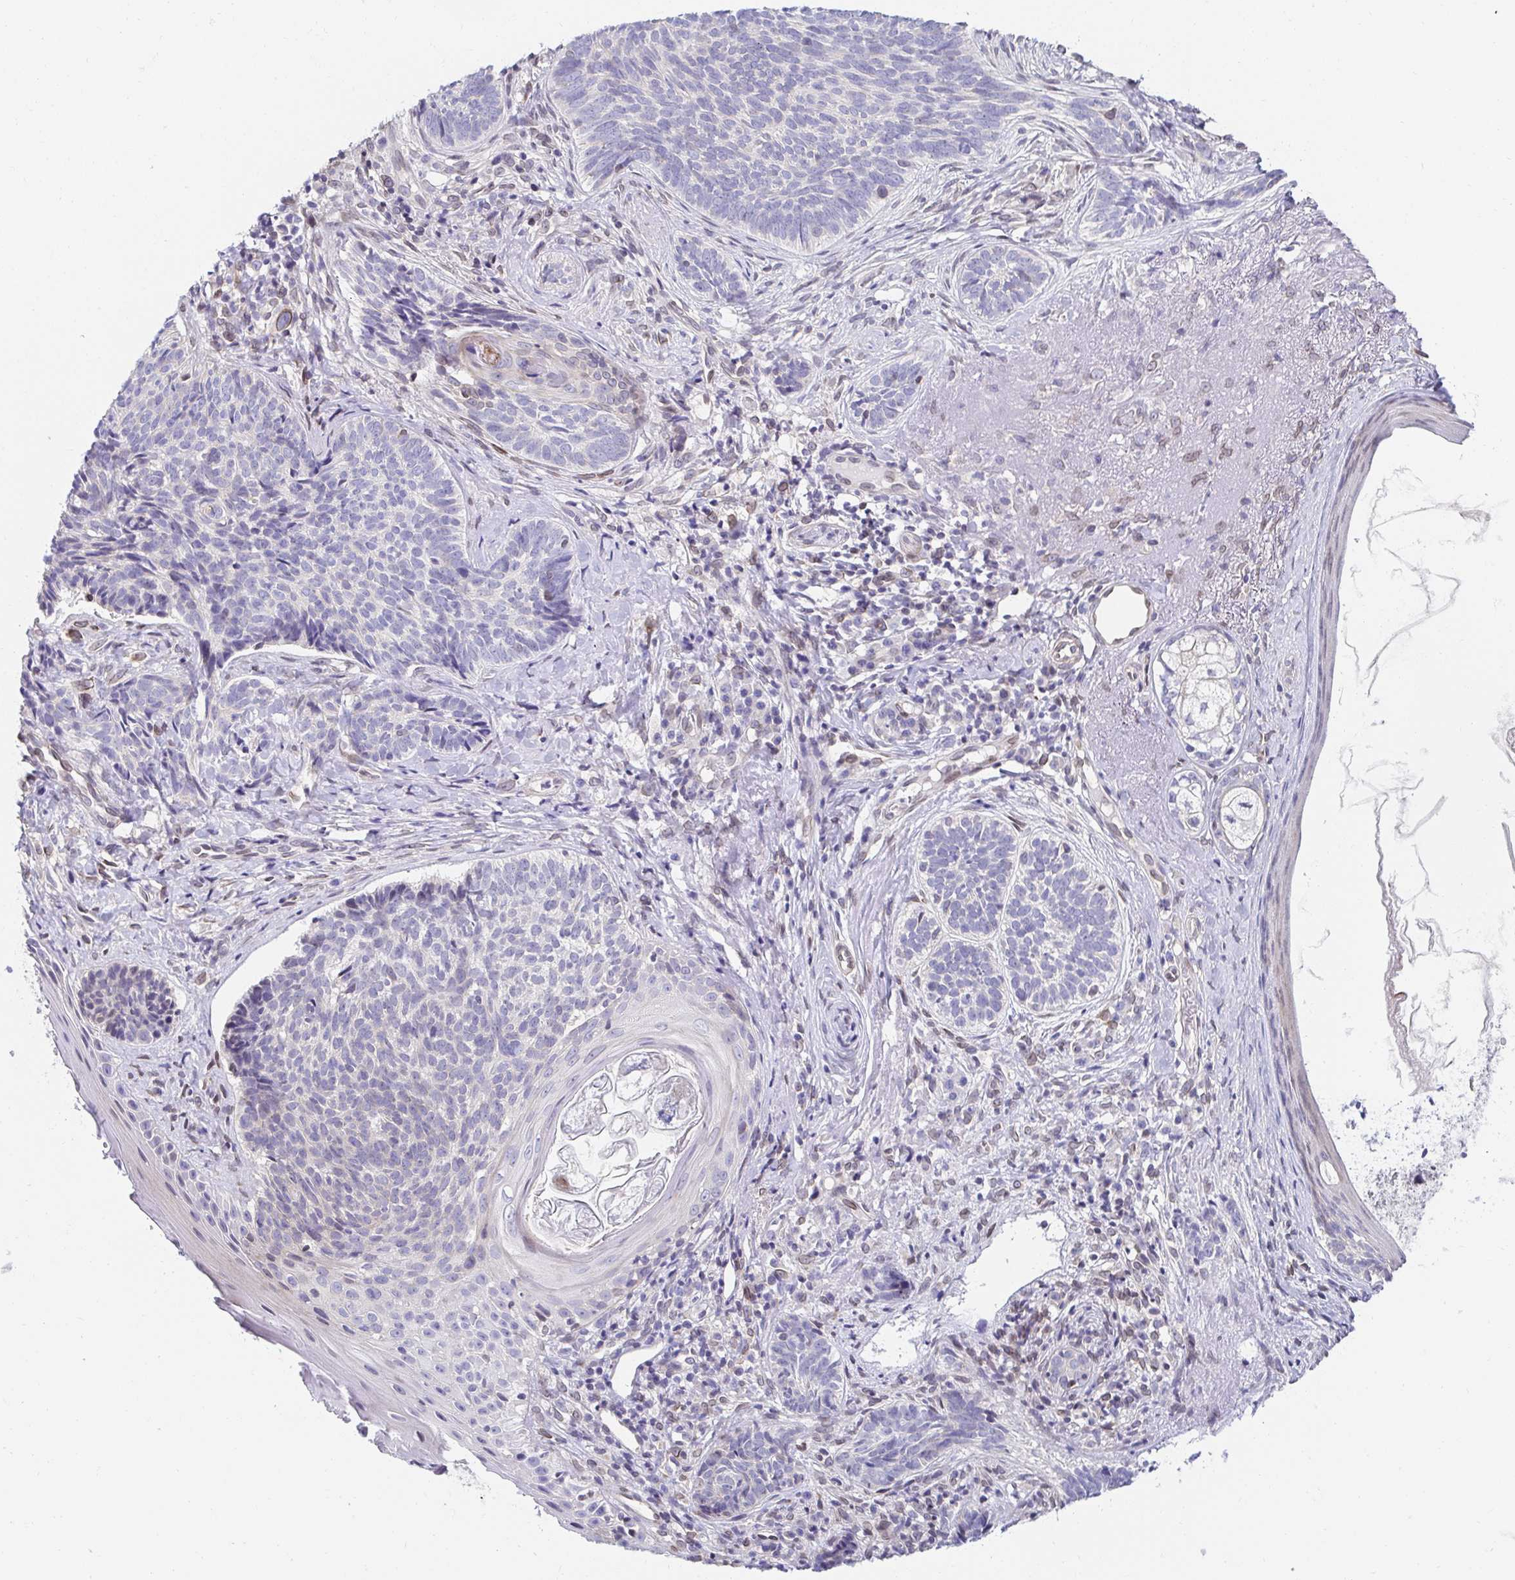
{"staining": {"intensity": "negative", "quantity": "none", "location": "none"}, "tissue": "skin cancer", "cell_type": "Tumor cells", "image_type": "cancer", "snomed": [{"axis": "morphology", "description": "Basal cell carcinoma"}, {"axis": "topography", "description": "Skin"}], "caption": "The histopathology image displays no staining of tumor cells in skin cancer (basal cell carcinoma).", "gene": "AKAP14", "patient": {"sex": "female", "age": 74}}